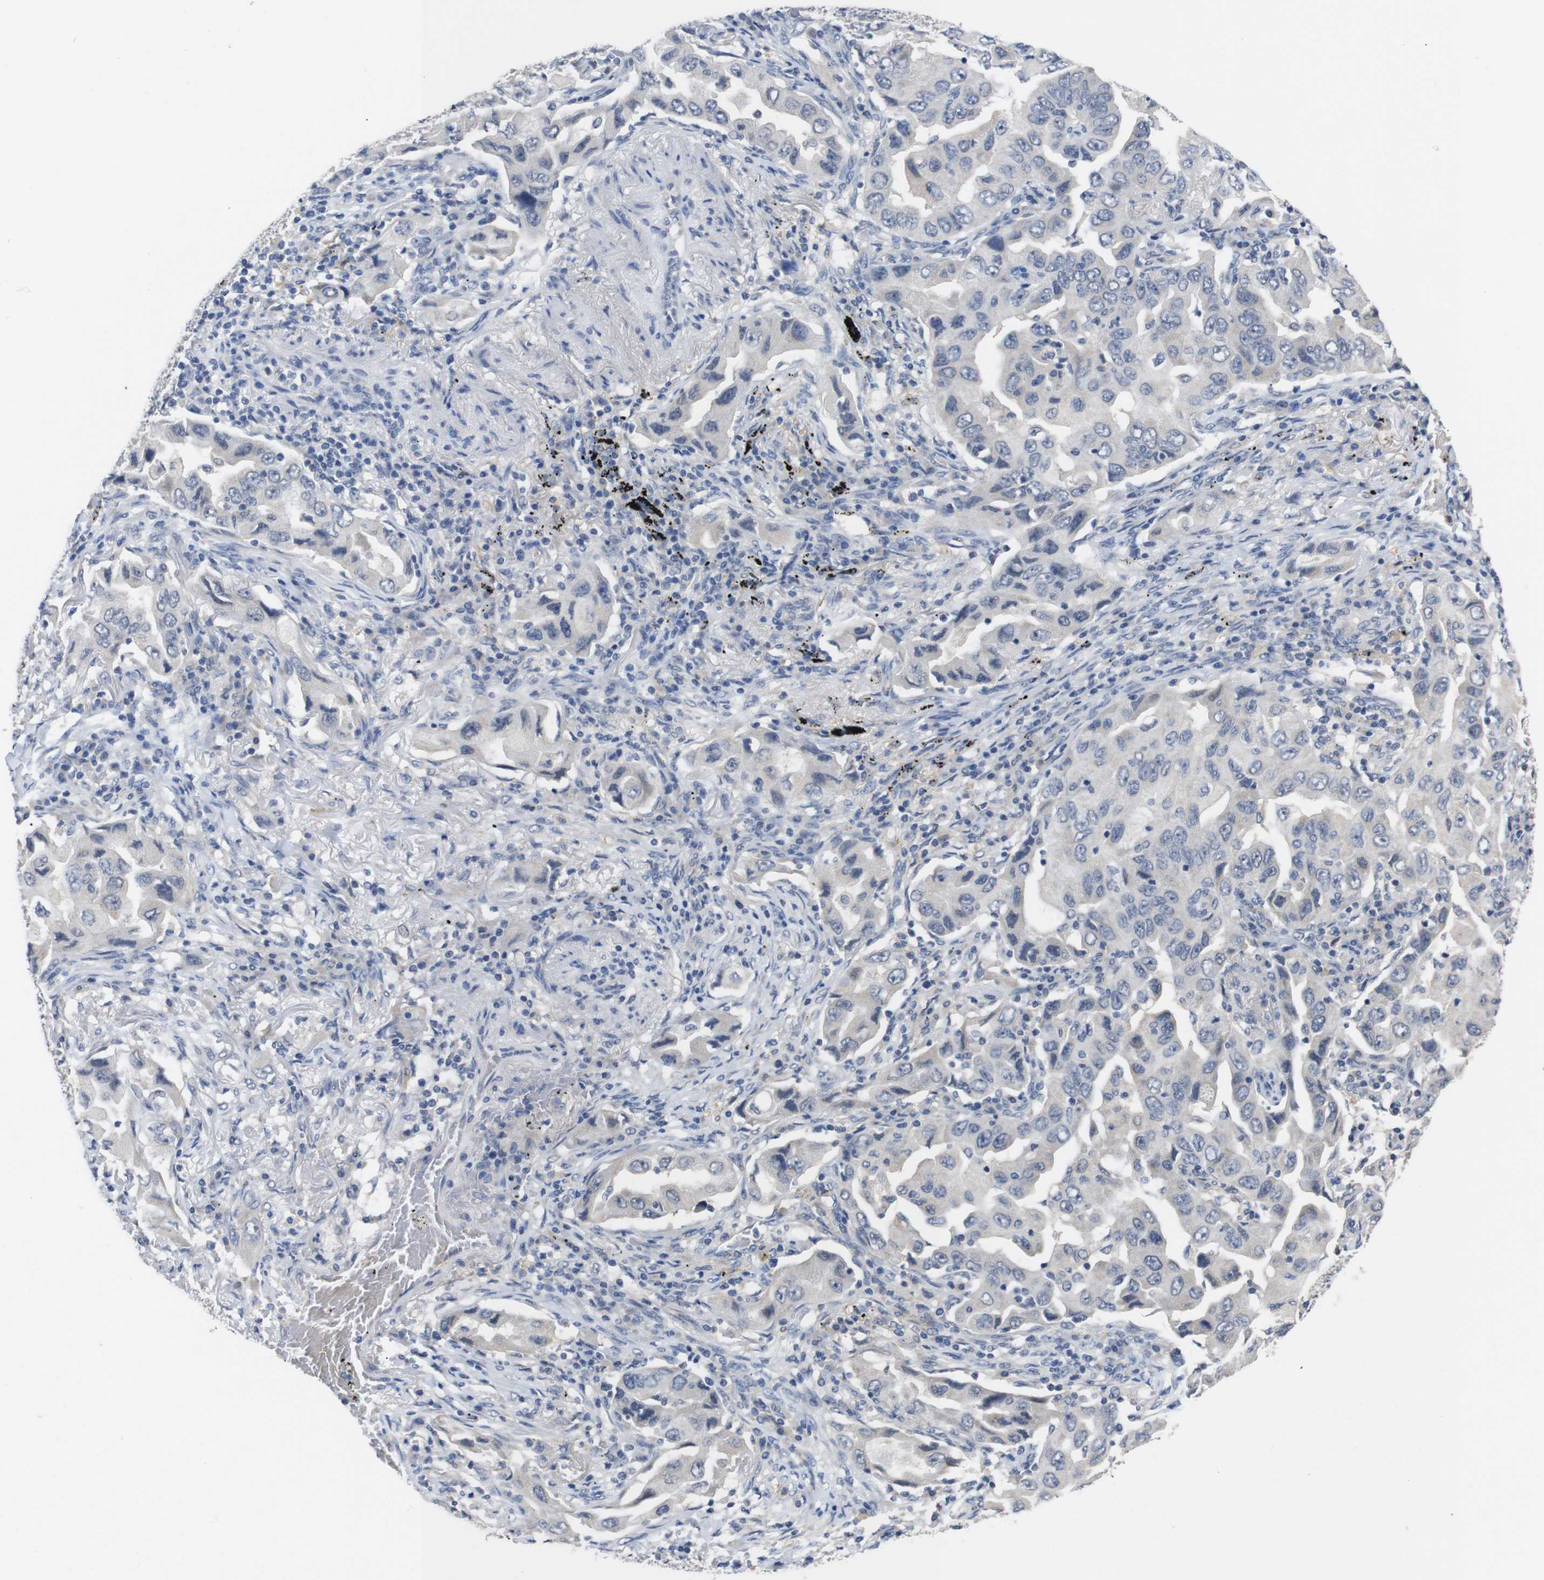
{"staining": {"intensity": "negative", "quantity": "none", "location": "none"}, "tissue": "lung cancer", "cell_type": "Tumor cells", "image_type": "cancer", "snomed": [{"axis": "morphology", "description": "Adenocarcinoma, NOS"}, {"axis": "topography", "description": "Lung"}], "caption": "Tumor cells show no significant staining in lung adenocarcinoma.", "gene": "HNF1A", "patient": {"sex": "female", "age": 65}}